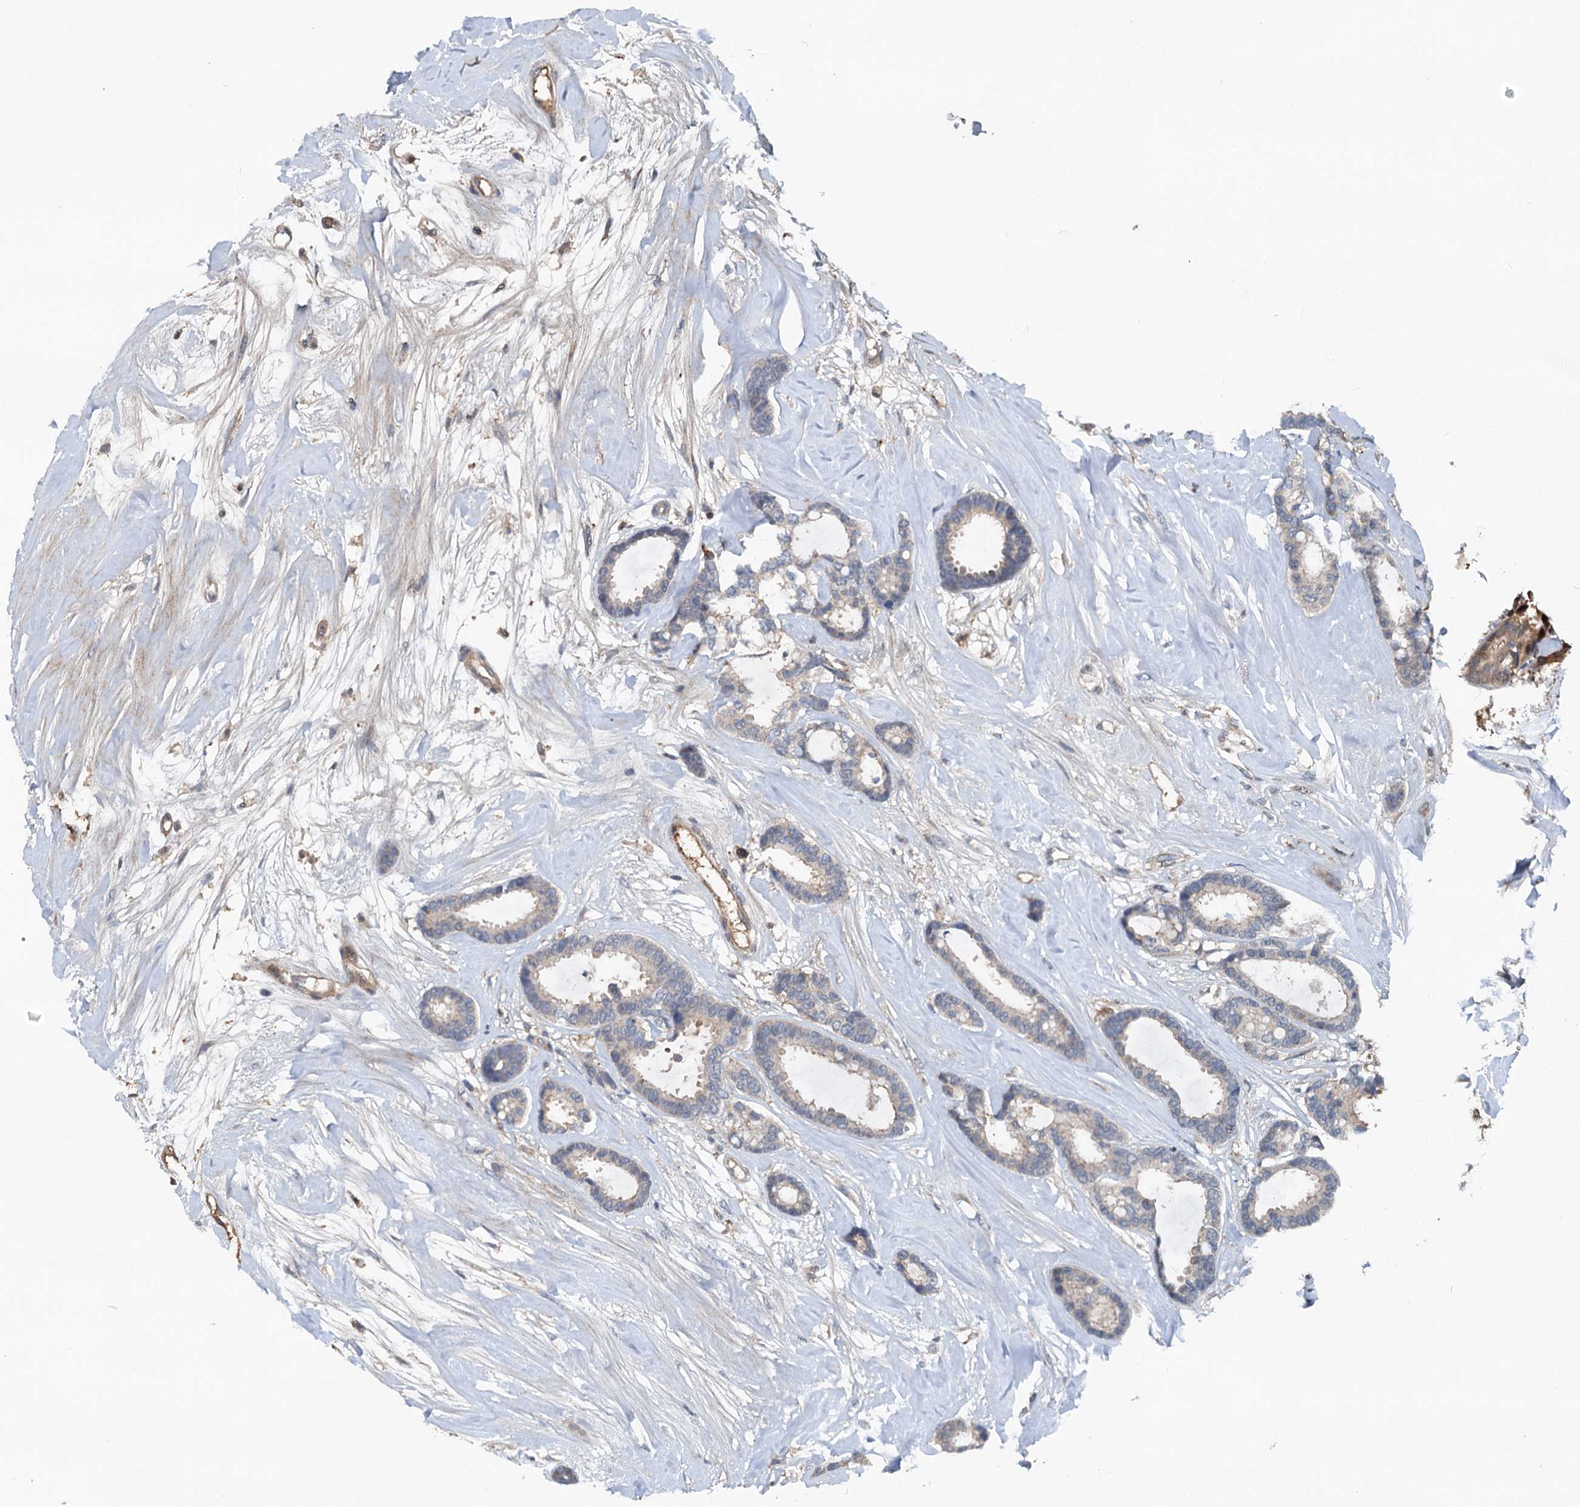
{"staining": {"intensity": "weak", "quantity": "<25%", "location": "cytoplasmic/membranous"}, "tissue": "breast cancer", "cell_type": "Tumor cells", "image_type": "cancer", "snomed": [{"axis": "morphology", "description": "Duct carcinoma"}, {"axis": "topography", "description": "Breast"}], "caption": "A high-resolution photomicrograph shows immunohistochemistry staining of infiltrating ductal carcinoma (breast), which displays no significant expression in tumor cells.", "gene": "TEDC1", "patient": {"sex": "female", "age": 87}}